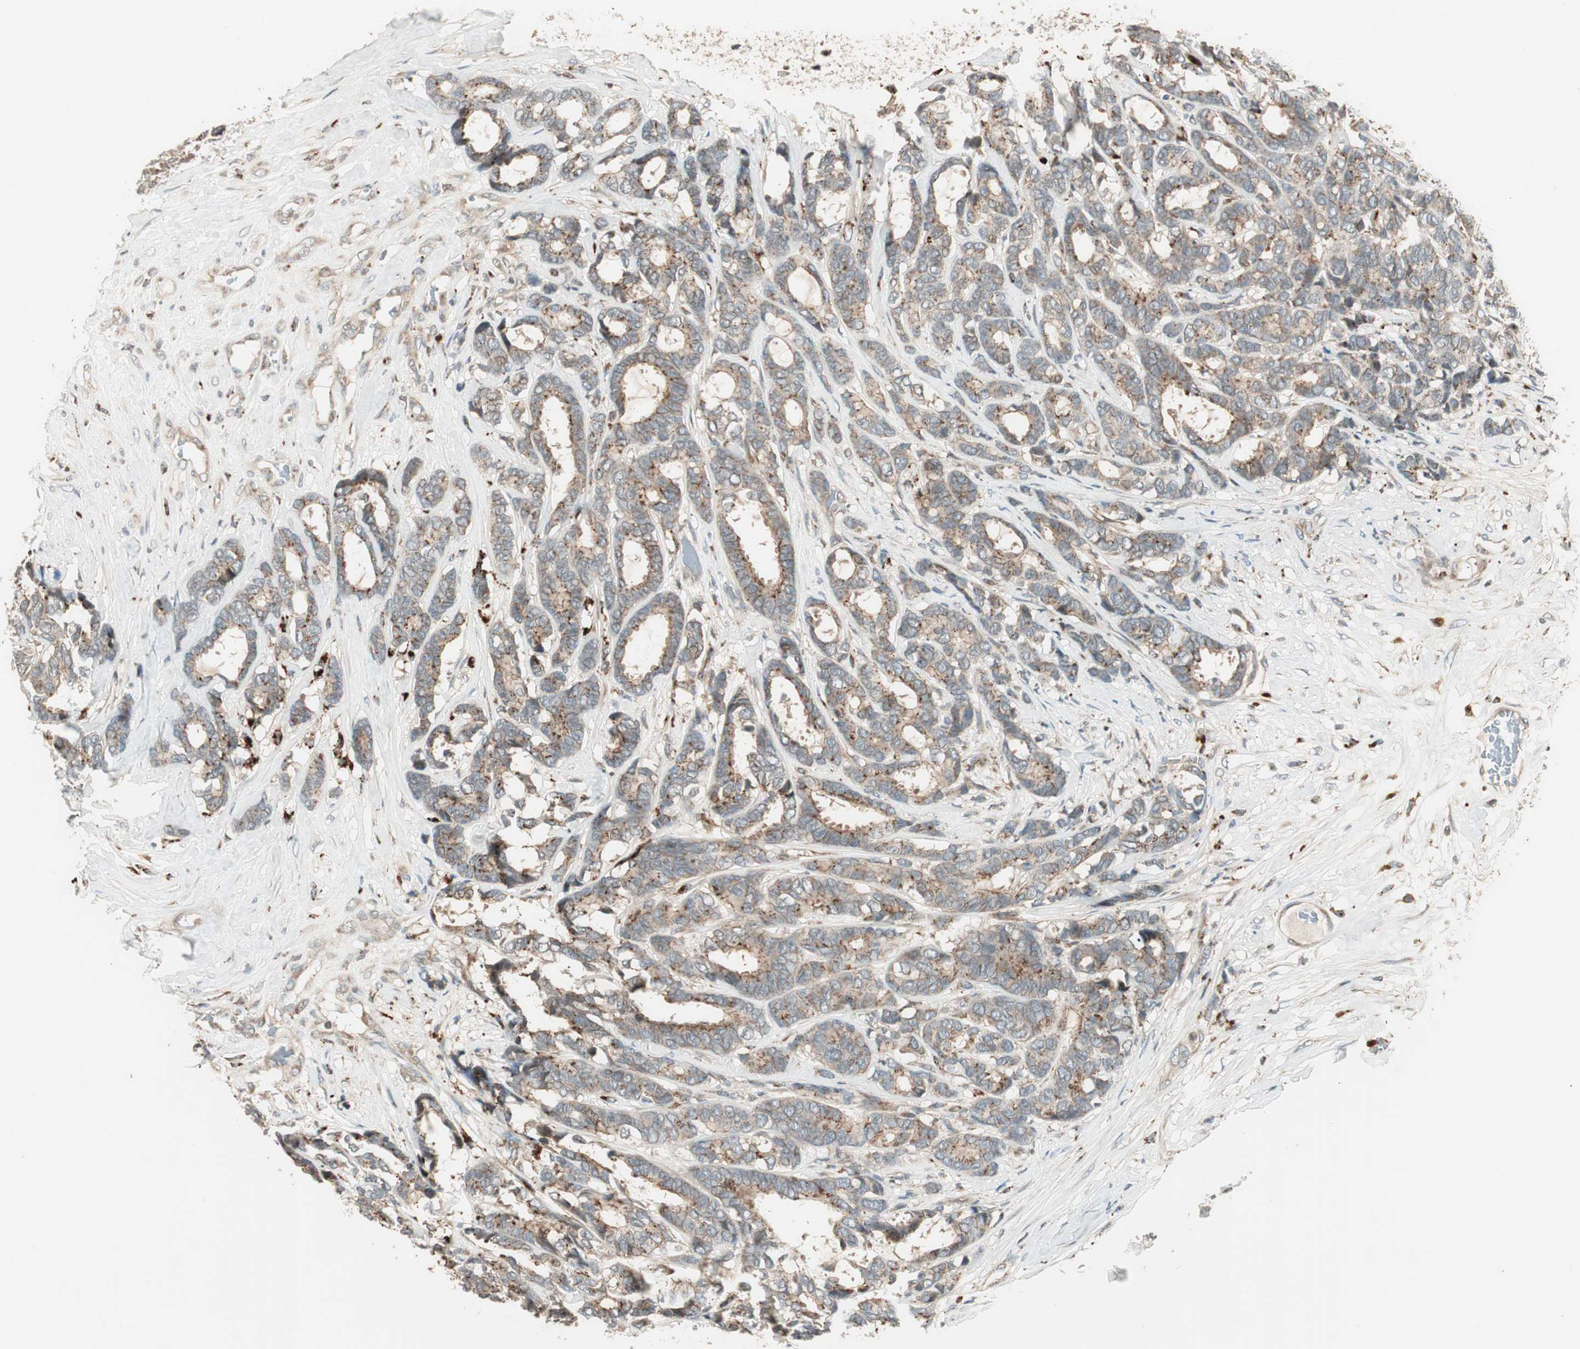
{"staining": {"intensity": "moderate", "quantity": "25%-75%", "location": "cytoplasmic/membranous"}, "tissue": "breast cancer", "cell_type": "Tumor cells", "image_type": "cancer", "snomed": [{"axis": "morphology", "description": "Duct carcinoma"}, {"axis": "topography", "description": "Breast"}], "caption": "Approximately 25%-75% of tumor cells in breast cancer (infiltrating ductal carcinoma) show moderate cytoplasmic/membranous protein staining as visualized by brown immunohistochemical staining.", "gene": "SFRP1", "patient": {"sex": "female", "age": 87}}